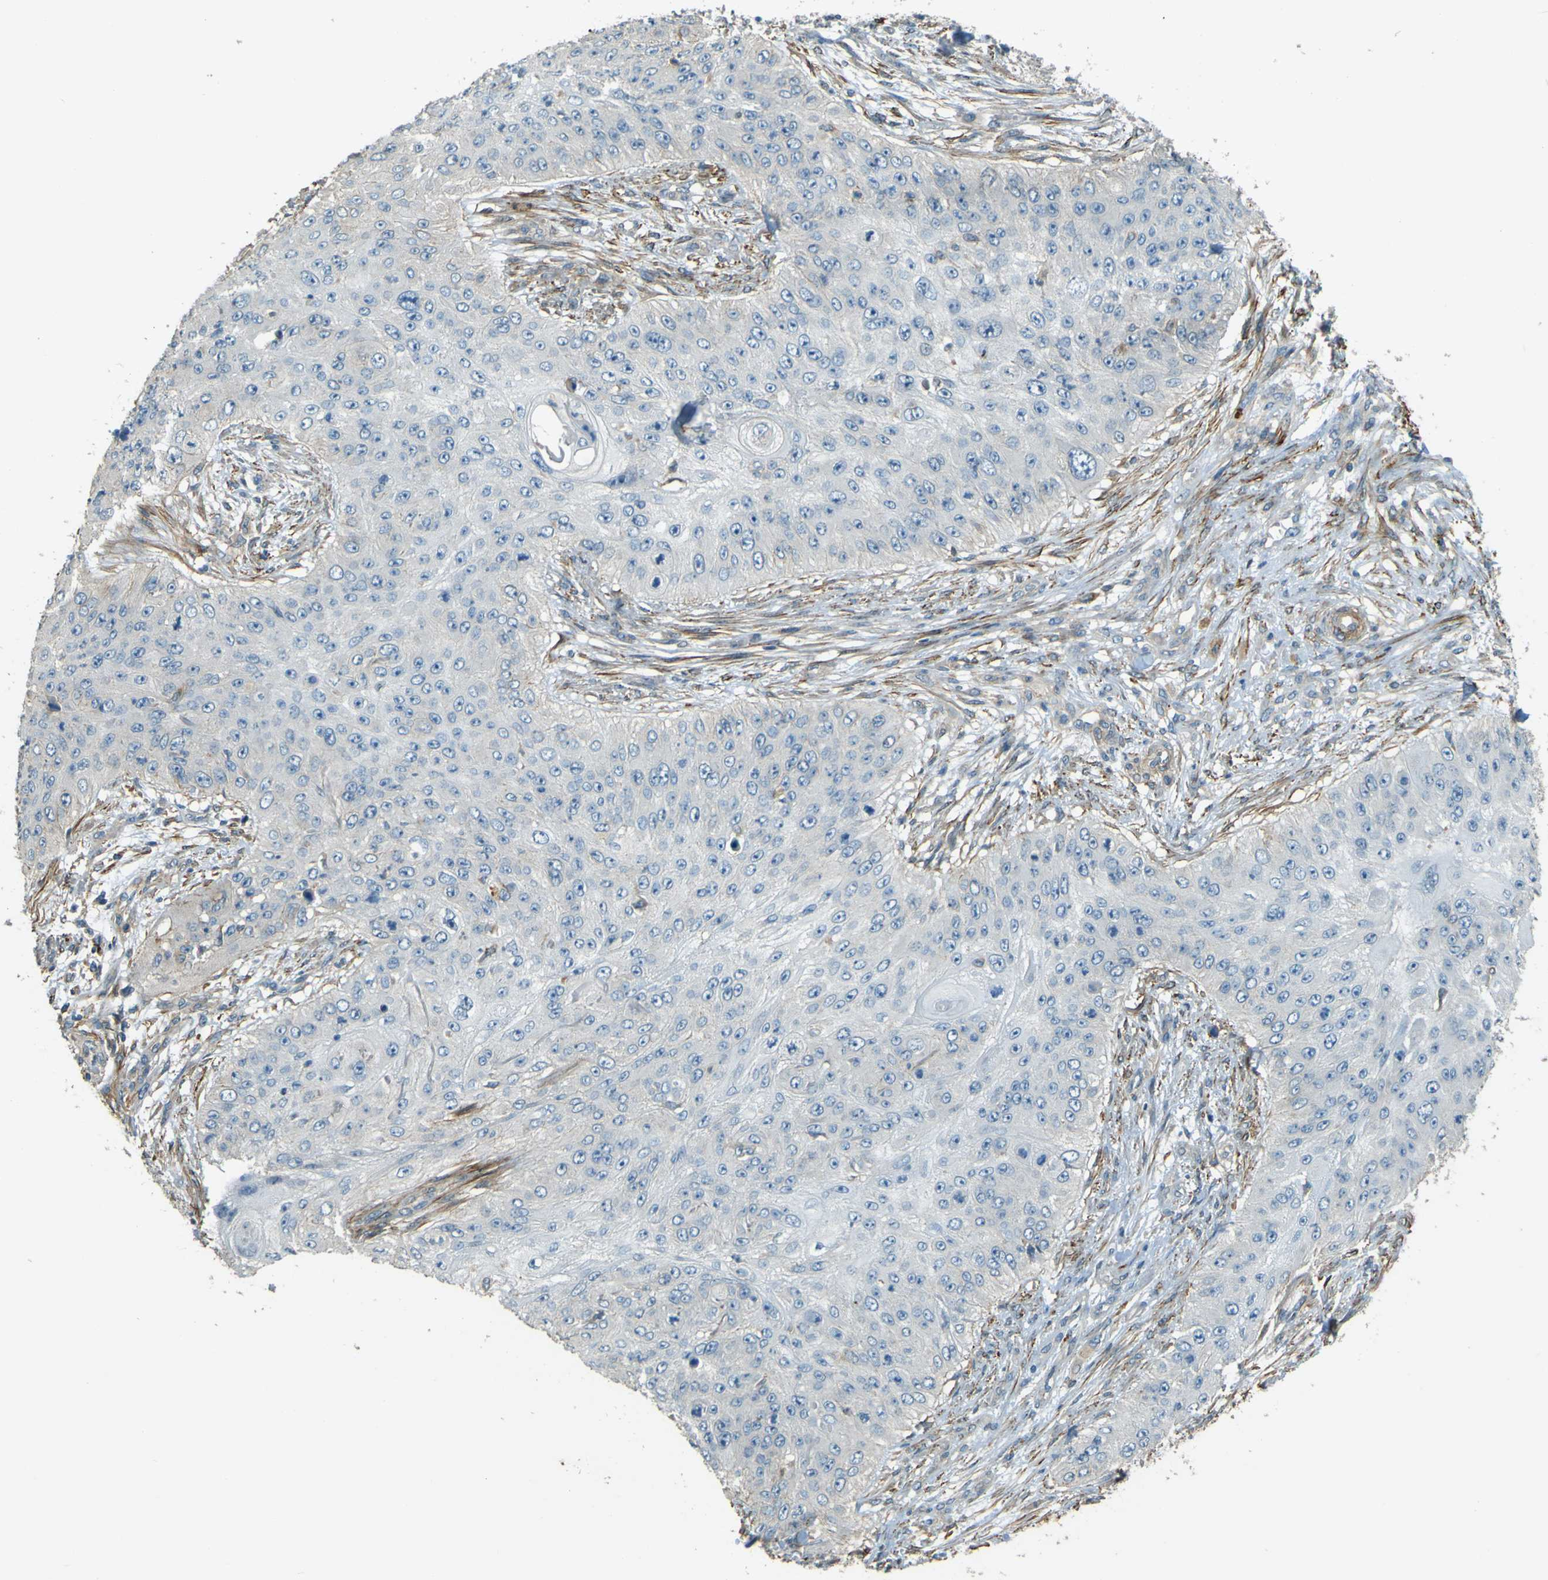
{"staining": {"intensity": "negative", "quantity": "none", "location": "none"}, "tissue": "skin cancer", "cell_type": "Tumor cells", "image_type": "cancer", "snomed": [{"axis": "morphology", "description": "Squamous cell carcinoma, NOS"}, {"axis": "topography", "description": "Skin"}], "caption": "Immunohistochemical staining of skin cancer displays no significant staining in tumor cells. (Stains: DAB (3,3'-diaminobenzidine) IHC with hematoxylin counter stain, Microscopy: brightfield microscopy at high magnification).", "gene": "NEXN", "patient": {"sex": "female", "age": 80}}